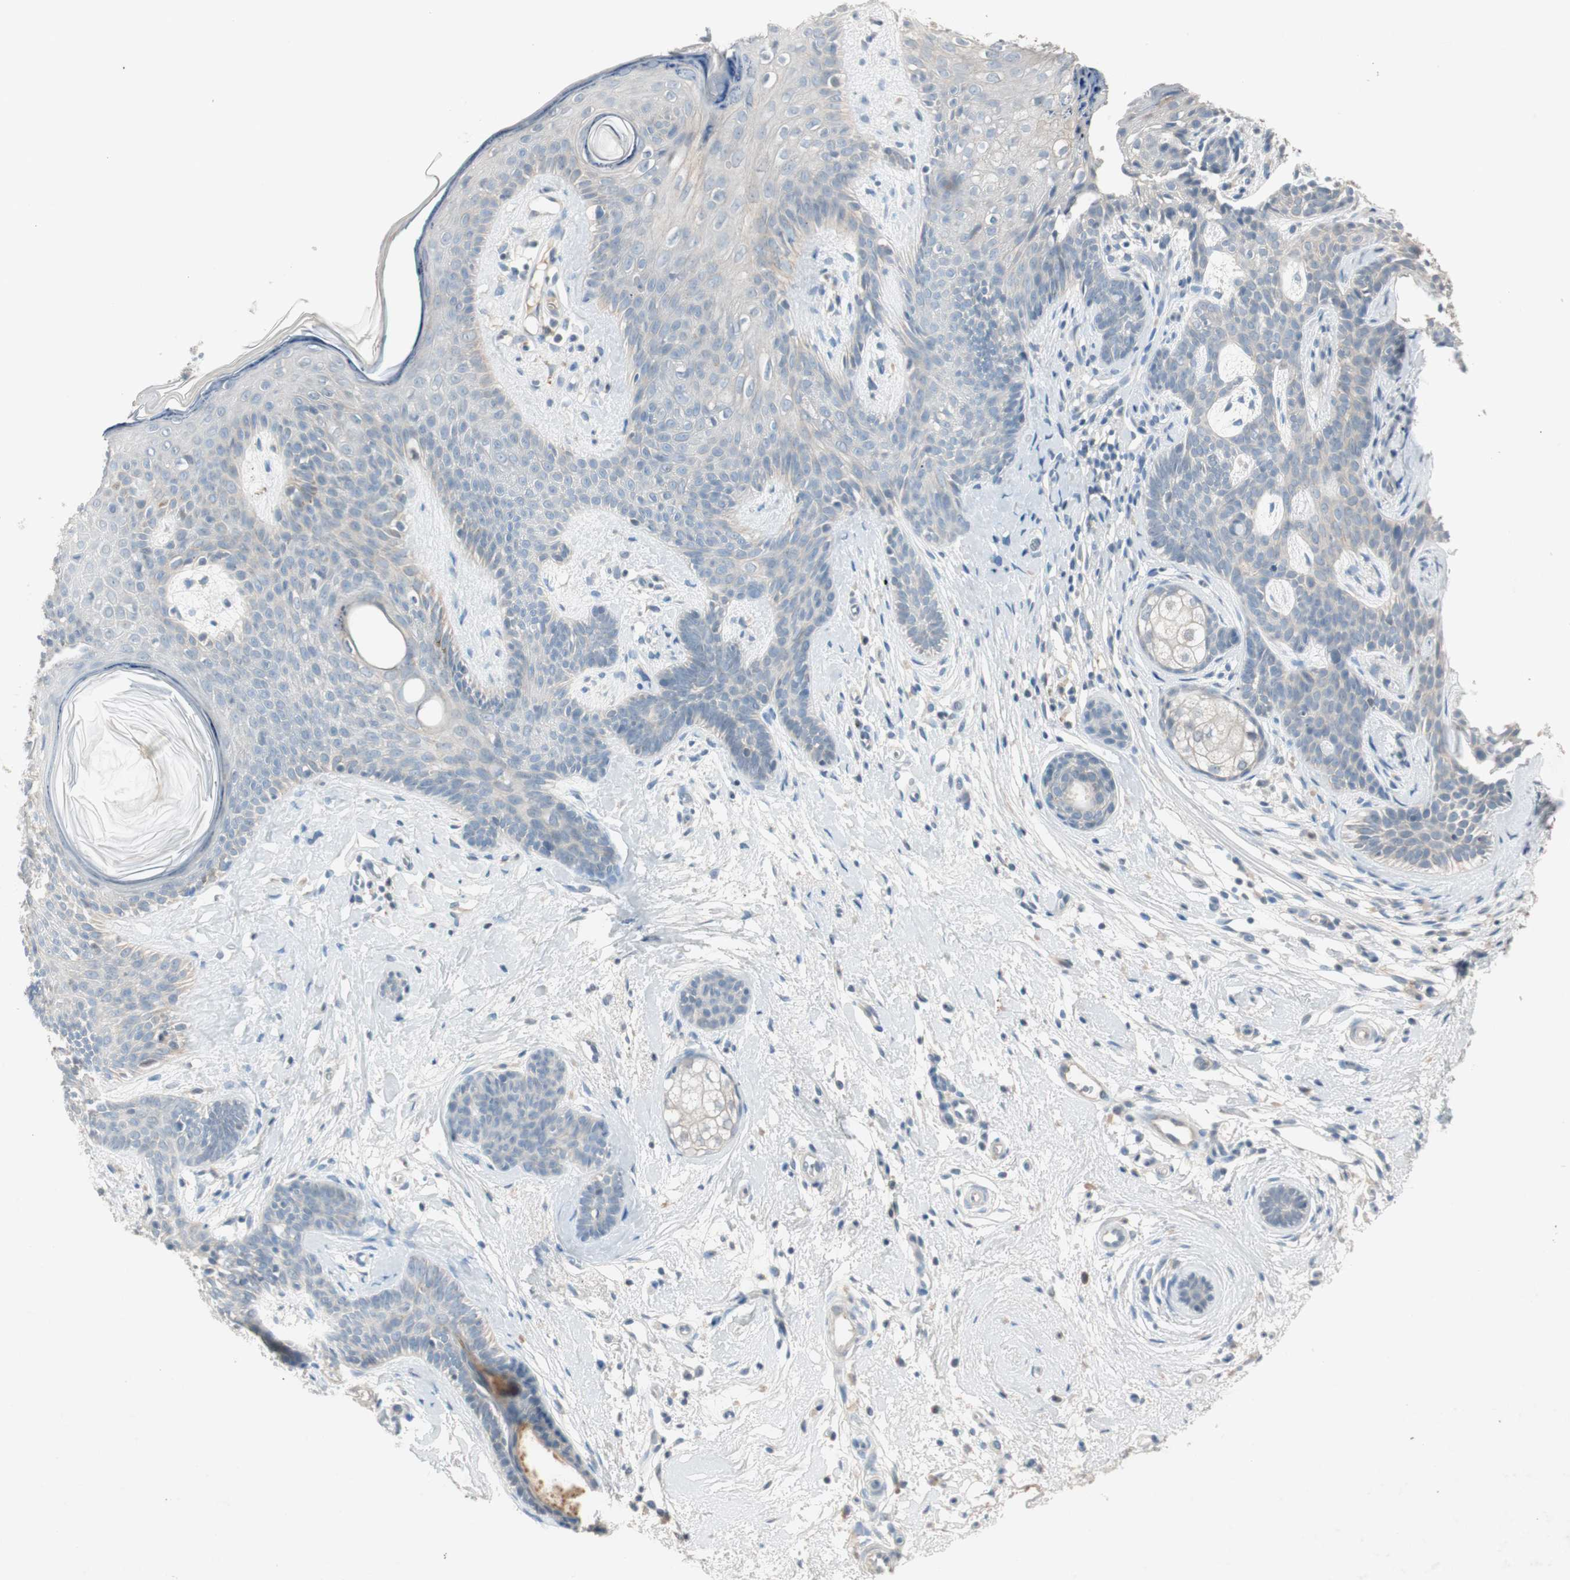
{"staining": {"intensity": "negative", "quantity": "none", "location": "none"}, "tissue": "skin cancer", "cell_type": "Tumor cells", "image_type": "cancer", "snomed": [{"axis": "morphology", "description": "Developmental malformation"}, {"axis": "morphology", "description": "Basal cell carcinoma"}, {"axis": "topography", "description": "Skin"}], "caption": "Immunohistochemistry micrograph of neoplastic tissue: human basal cell carcinoma (skin) stained with DAB shows no significant protein positivity in tumor cells. (Stains: DAB (3,3'-diaminobenzidine) immunohistochemistry (IHC) with hematoxylin counter stain, Microscopy: brightfield microscopy at high magnification).", "gene": "KHK", "patient": {"sex": "female", "age": 62}}